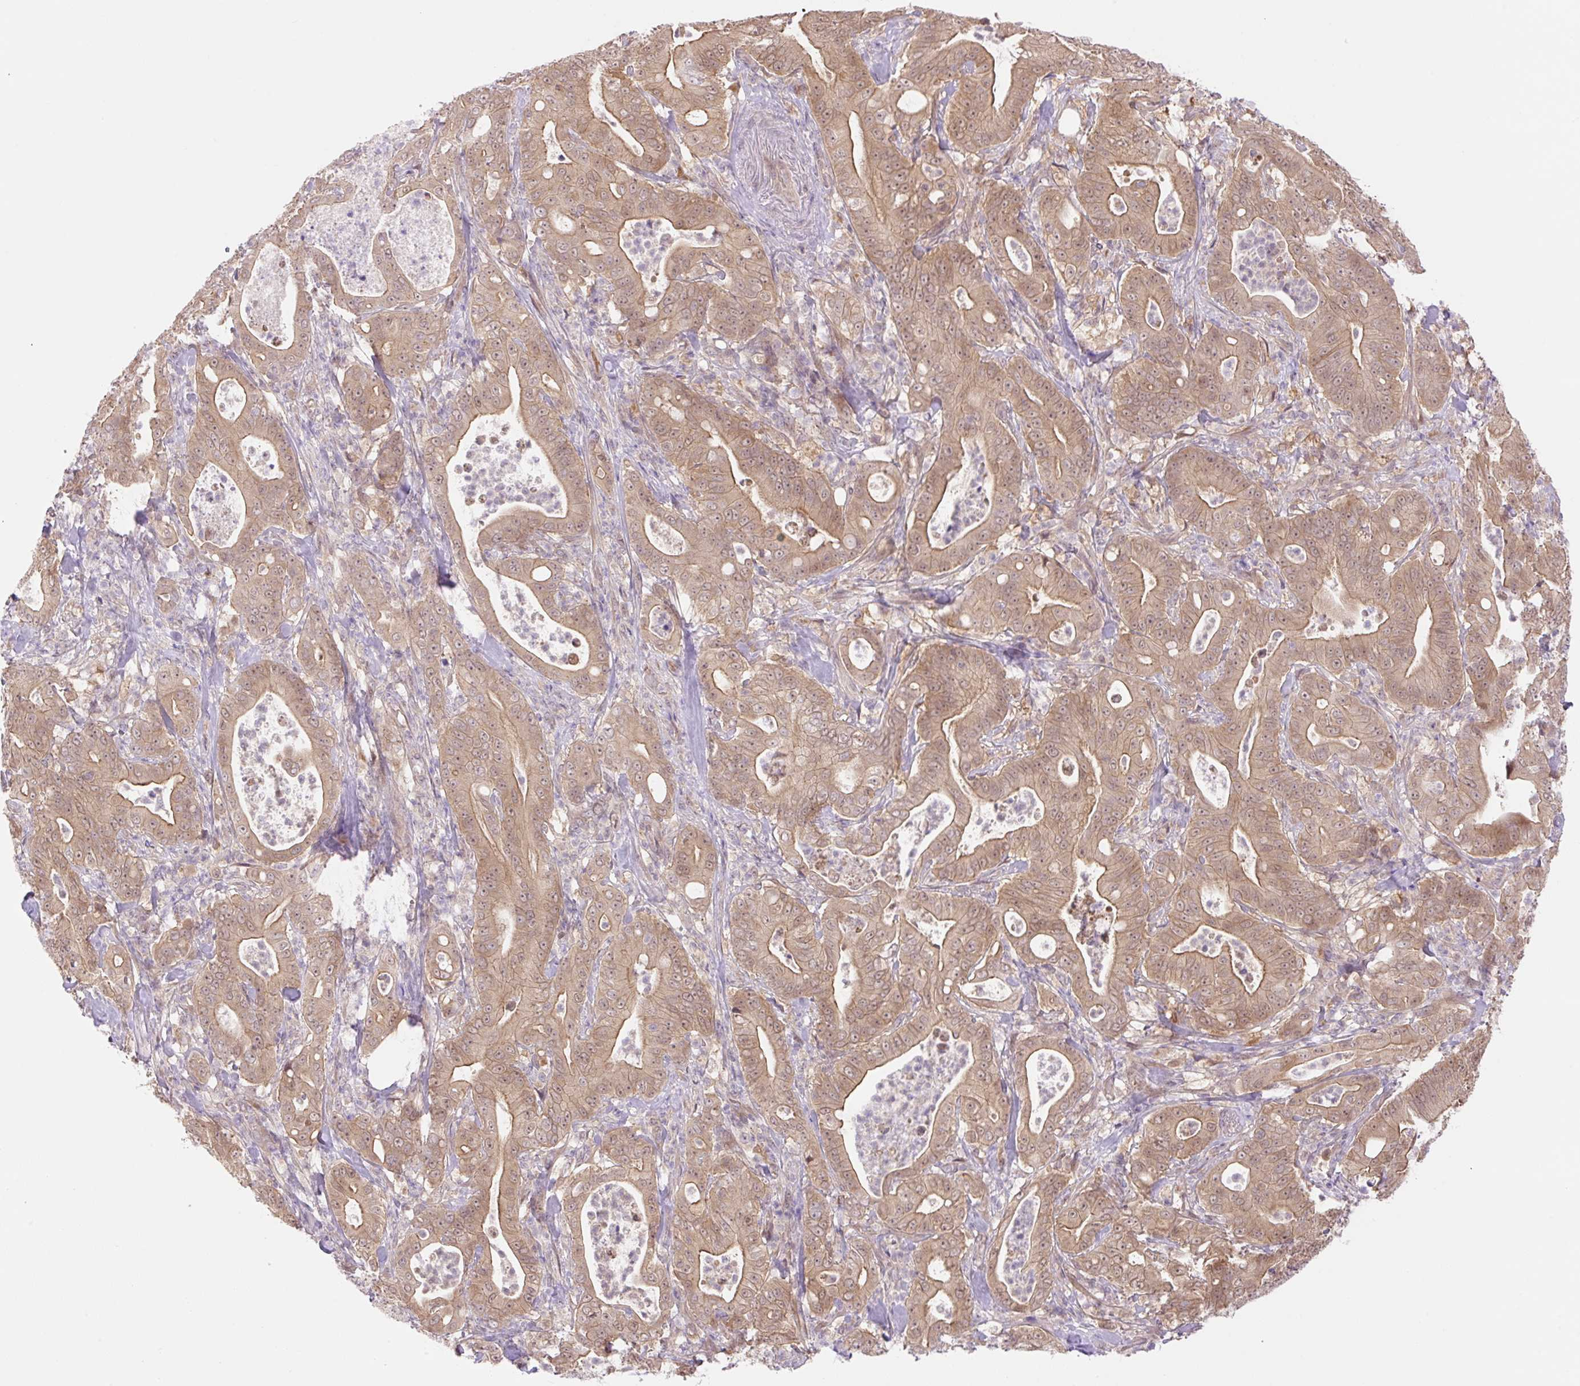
{"staining": {"intensity": "moderate", "quantity": ">75%", "location": "cytoplasmic/membranous,nuclear"}, "tissue": "pancreatic cancer", "cell_type": "Tumor cells", "image_type": "cancer", "snomed": [{"axis": "morphology", "description": "Adenocarcinoma, NOS"}, {"axis": "topography", "description": "Pancreas"}], "caption": "An IHC image of tumor tissue is shown. Protein staining in brown labels moderate cytoplasmic/membranous and nuclear positivity in adenocarcinoma (pancreatic) within tumor cells.", "gene": "VPS25", "patient": {"sex": "male", "age": 71}}